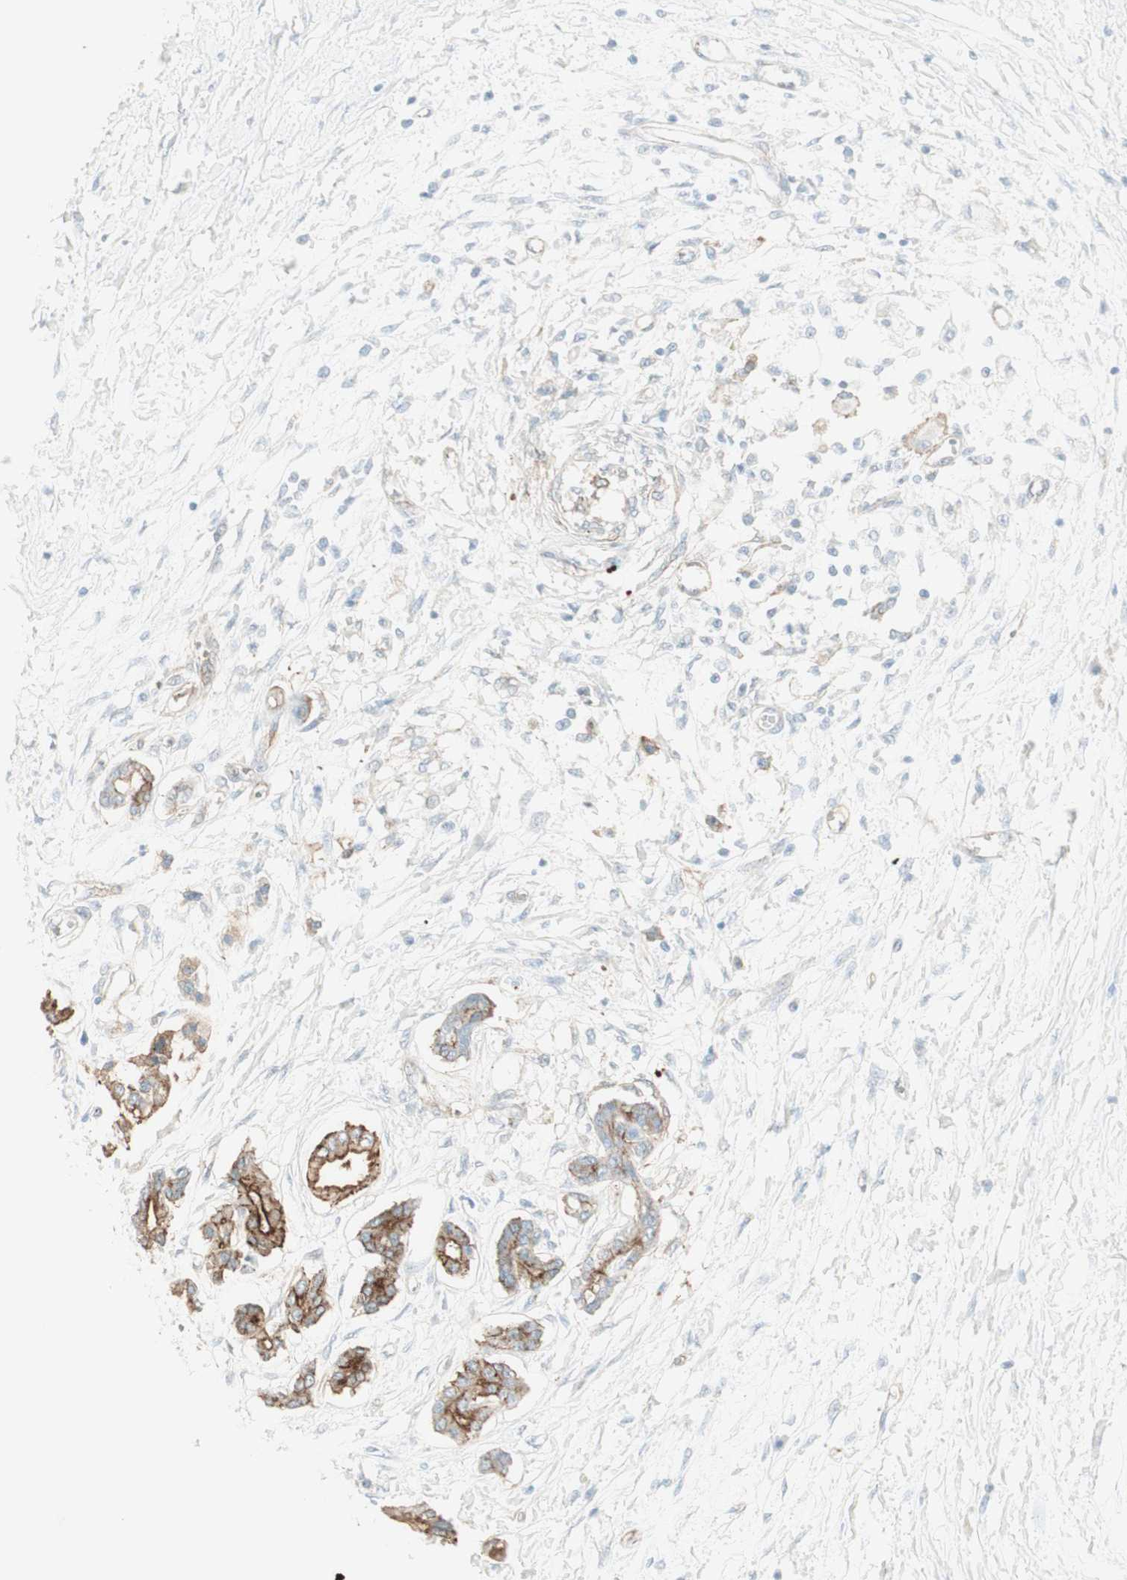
{"staining": {"intensity": "moderate", "quantity": "25%-75%", "location": "cytoplasmic/membranous"}, "tissue": "pancreatic cancer", "cell_type": "Tumor cells", "image_type": "cancer", "snomed": [{"axis": "morphology", "description": "Adenocarcinoma, NOS"}, {"axis": "topography", "description": "Pancreas"}], "caption": "This micrograph shows immunohistochemistry staining of pancreatic adenocarcinoma, with medium moderate cytoplasmic/membranous positivity in about 25%-75% of tumor cells.", "gene": "MYO6", "patient": {"sex": "male", "age": 56}}